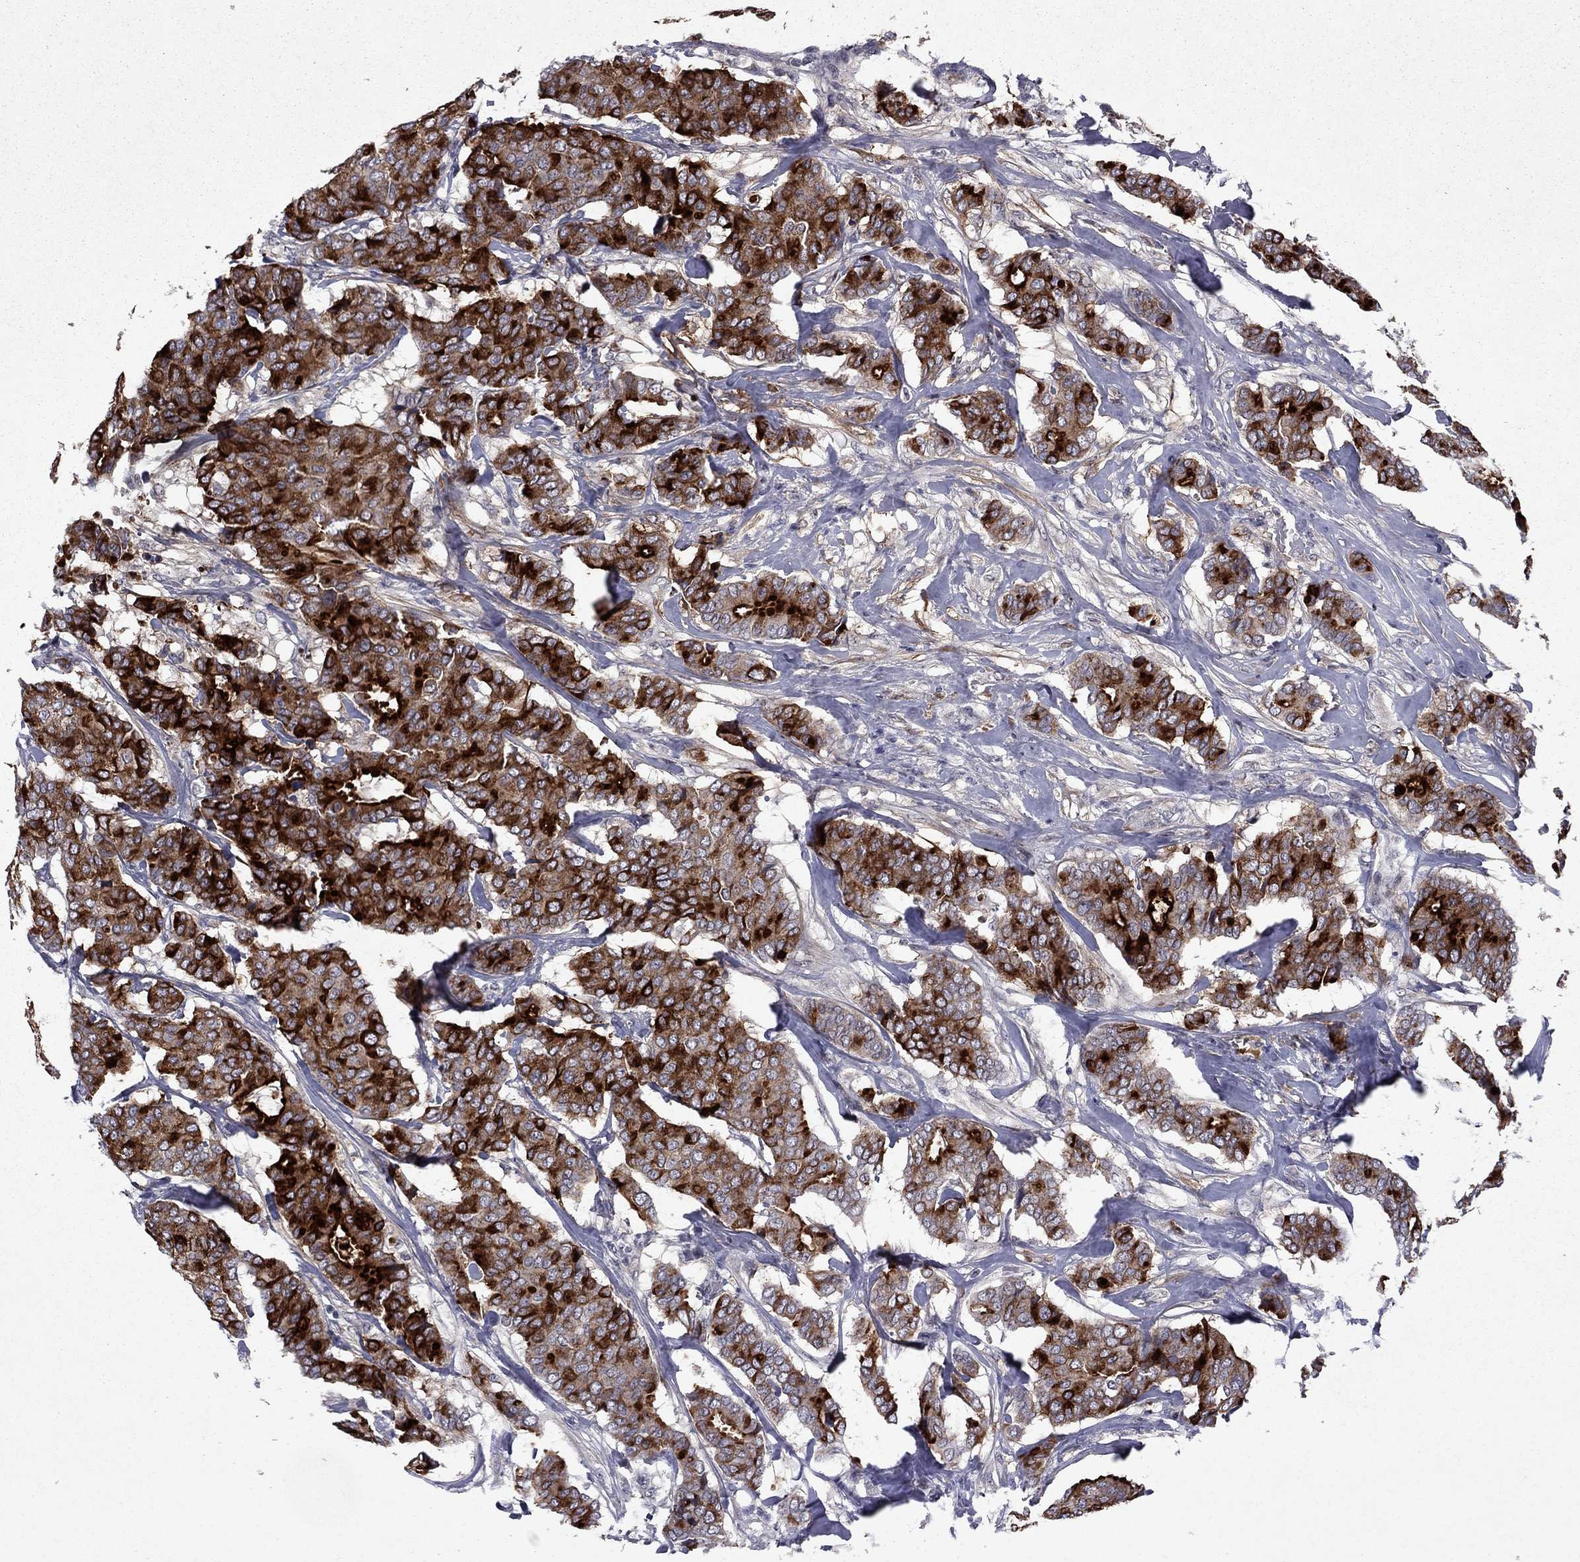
{"staining": {"intensity": "strong", "quantity": "25%-75%", "location": "cytoplasmic/membranous"}, "tissue": "breast cancer", "cell_type": "Tumor cells", "image_type": "cancer", "snomed": [{"axis": "morphology", "description": "Duct carcinoma"}, {"axis": "topography", "description": "Breast"}], "caption": "Immunohistochemical staining of breast cancer displays high levels of strong cytoplasmic/membranous expression in approximately 25%-75% of tumor cells.", "gene": "ECM1", "patient": {"sex": "female", "age": 75}}